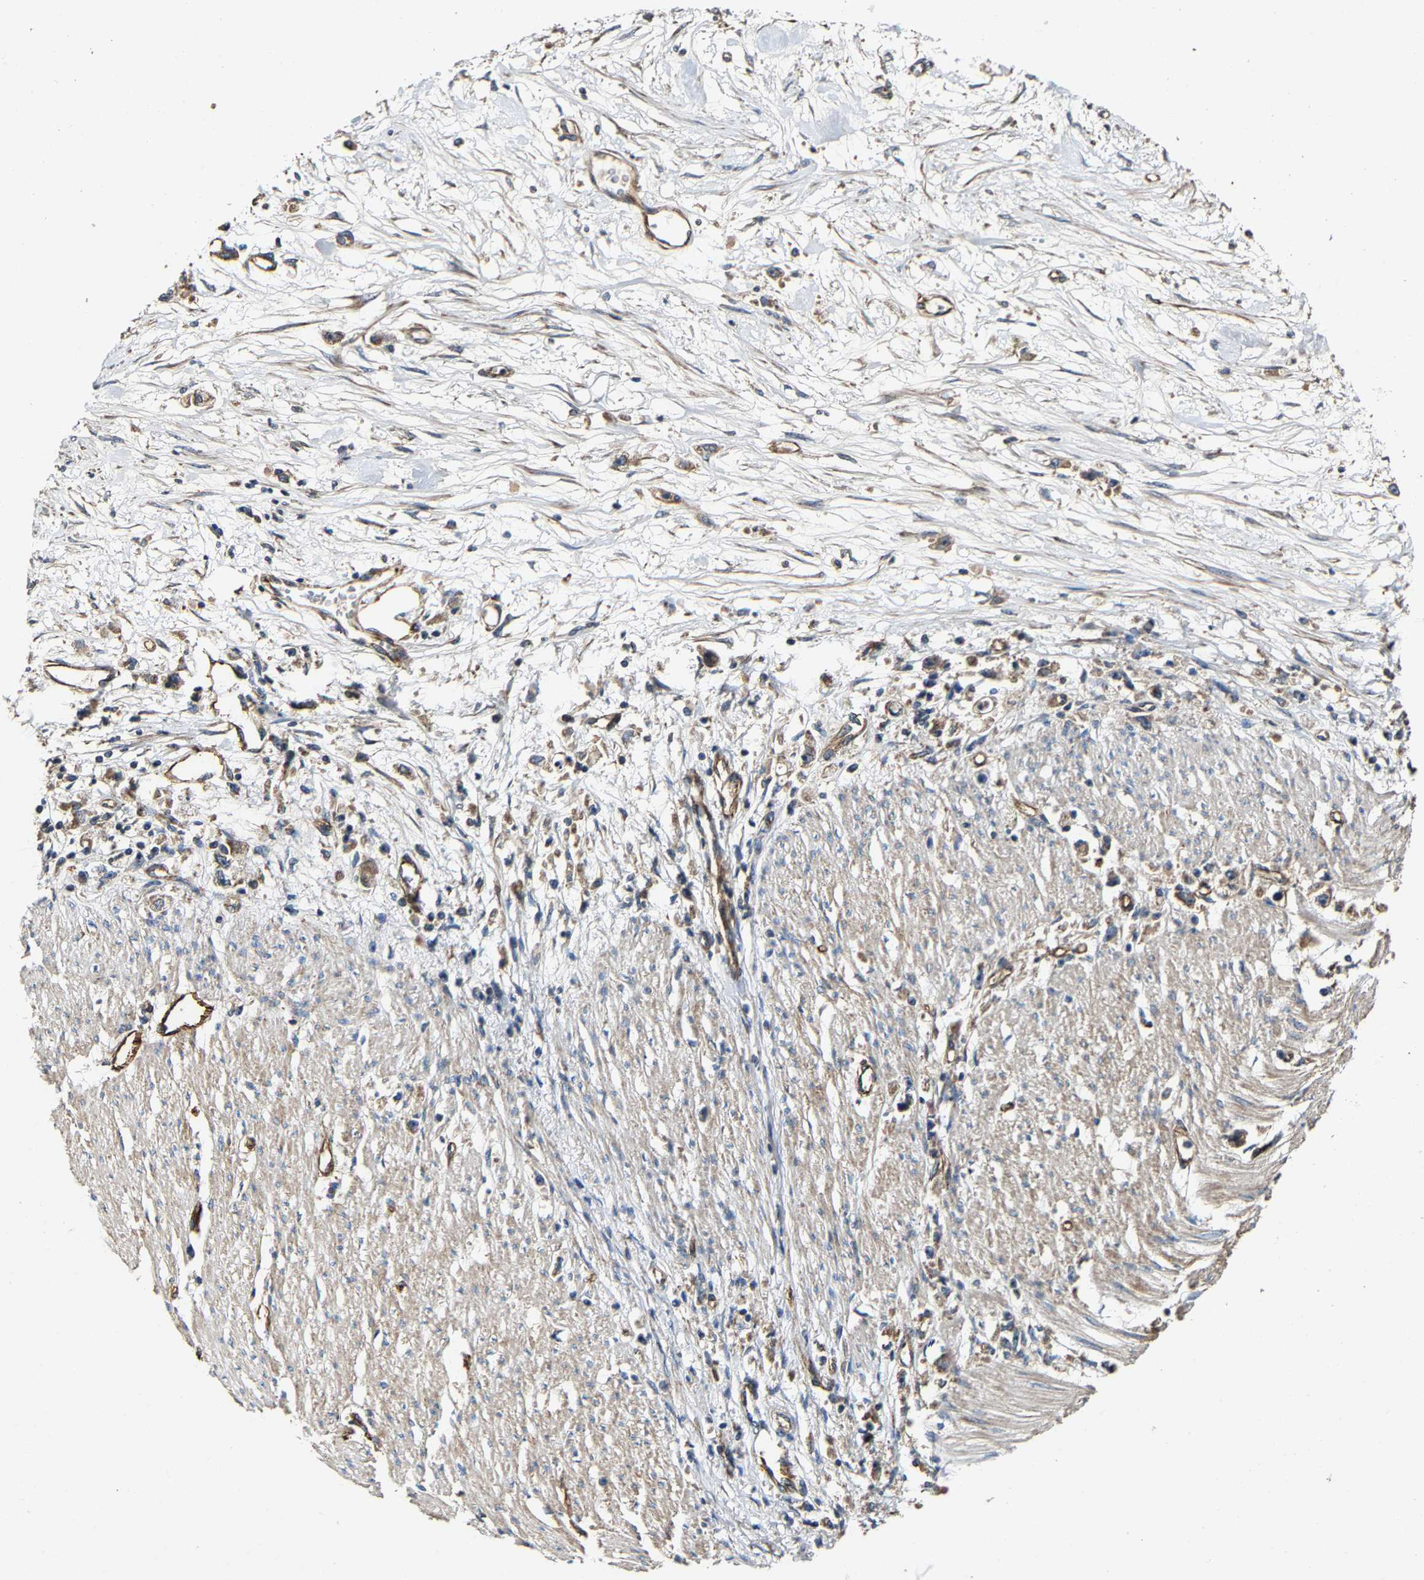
{"staining": {"intensity": "moderate", "quantity": ">75%", "location": "cytoplasmic/membranous"}, "tissue": "stomach cancer", "cell_type": "Tumor cells", "image_type": "cancer", "snomed": [{"axis": "morphology", "description": "Adenocarcinoma, NOS"}, {"axis": "topography", "description": "Stomach"}], "caption": "Adenocarcinoma (stomach) was stained to show a protein in brown. There is medium levels of moderate cytoplasmic/membranous positivity in about >75% of tumor cells.", "gene": "GFRA3", "patient": {"sex": "female", "age": 59}}